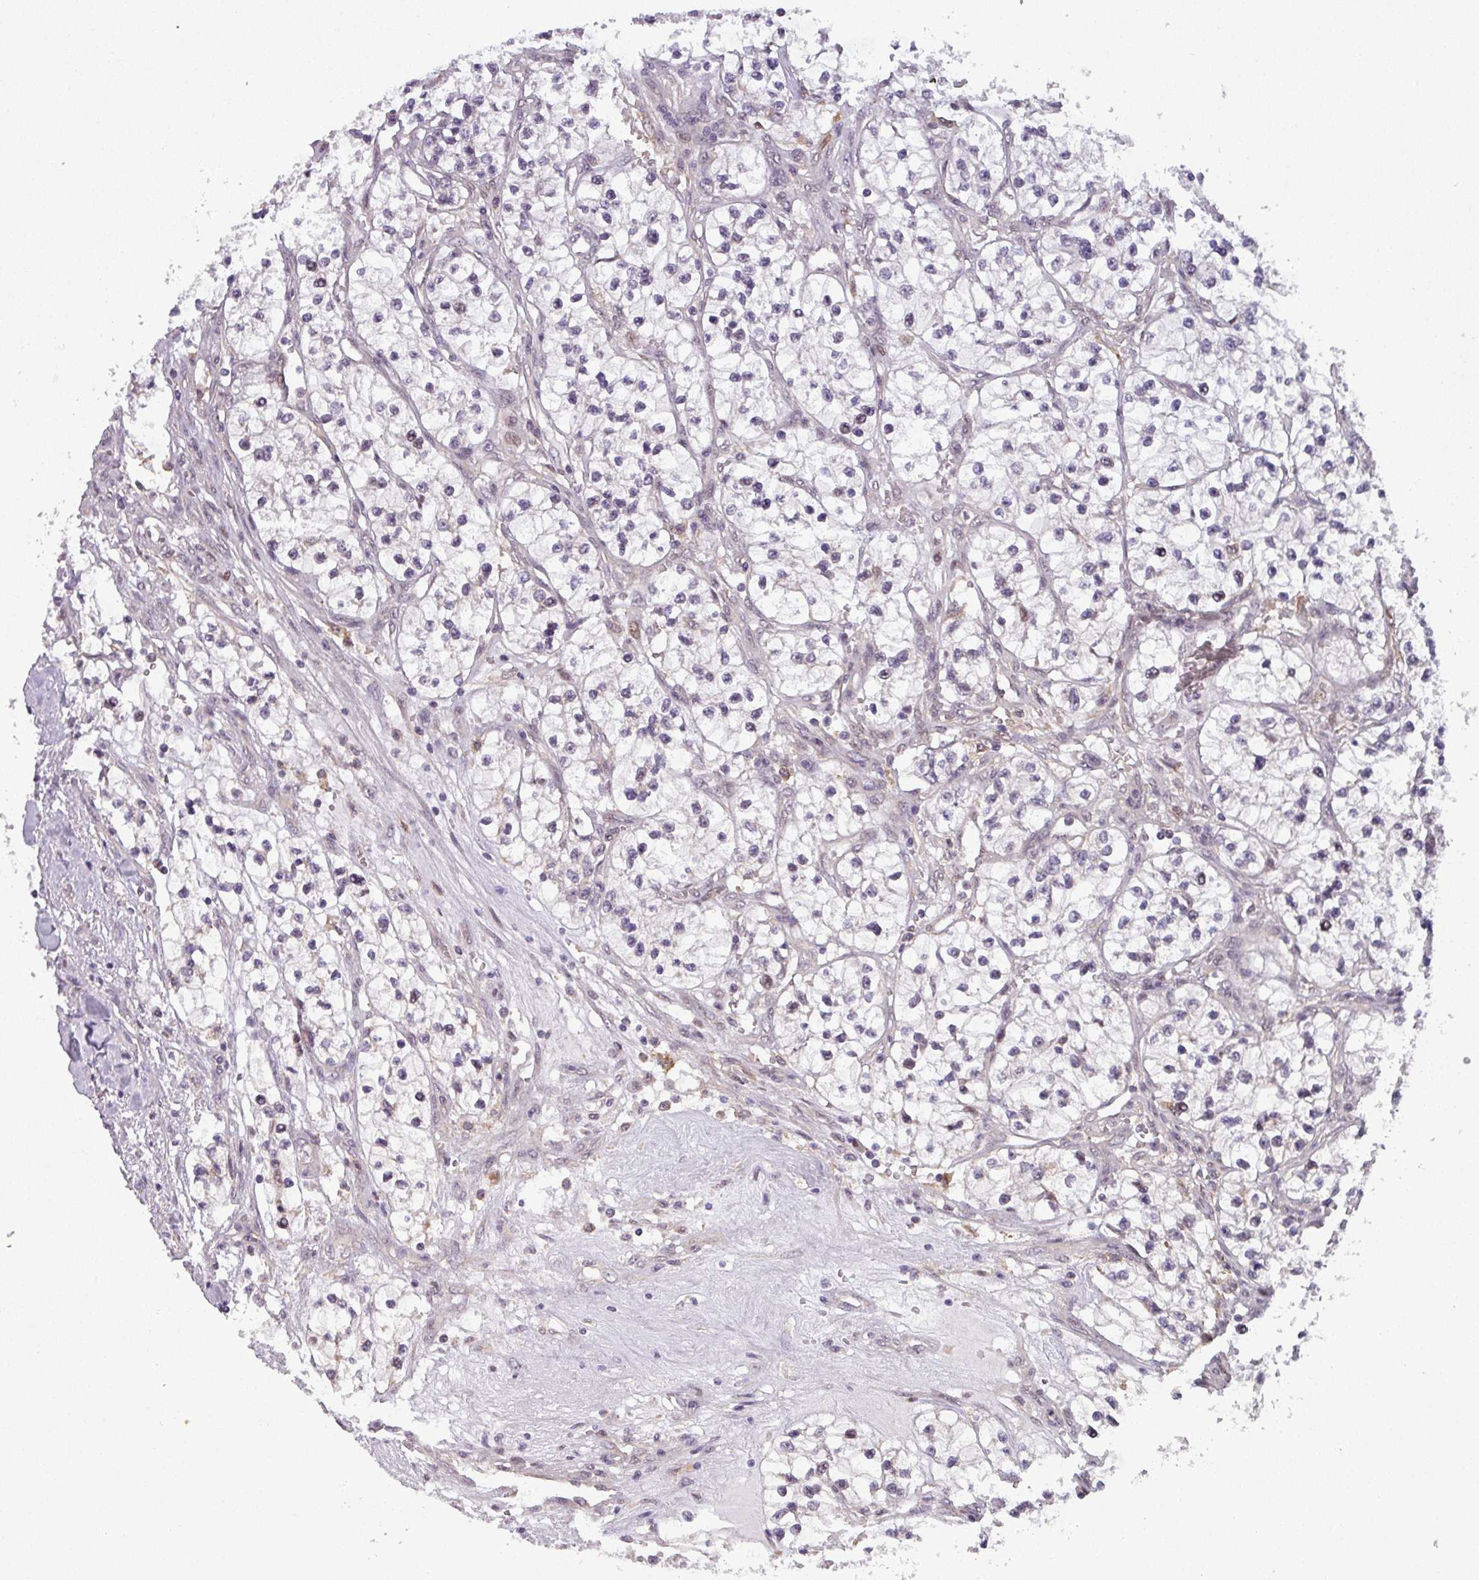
{"staining": {"intensity": "negative", "quantity": "none", "location": "none"}, "tissue": "renal cancer", "cell_type": "Tumor cells", "image_type": "cancer", "snomed": [{"axis": "morphology", "description": "Adenocarcinoma, NOS"}, {"axis": "topography", "description": "Kidney"}], "caption": "IHC image of neoplastic tissue: renal cancer (adenocarcinoma) stained with DAB exhibits no significant protein positivity in tumor cells. (IHC, brightfield microscopy, high magnification).", "gene": "NPFFR1", "patient": {"sex": "female", "age": 57}}